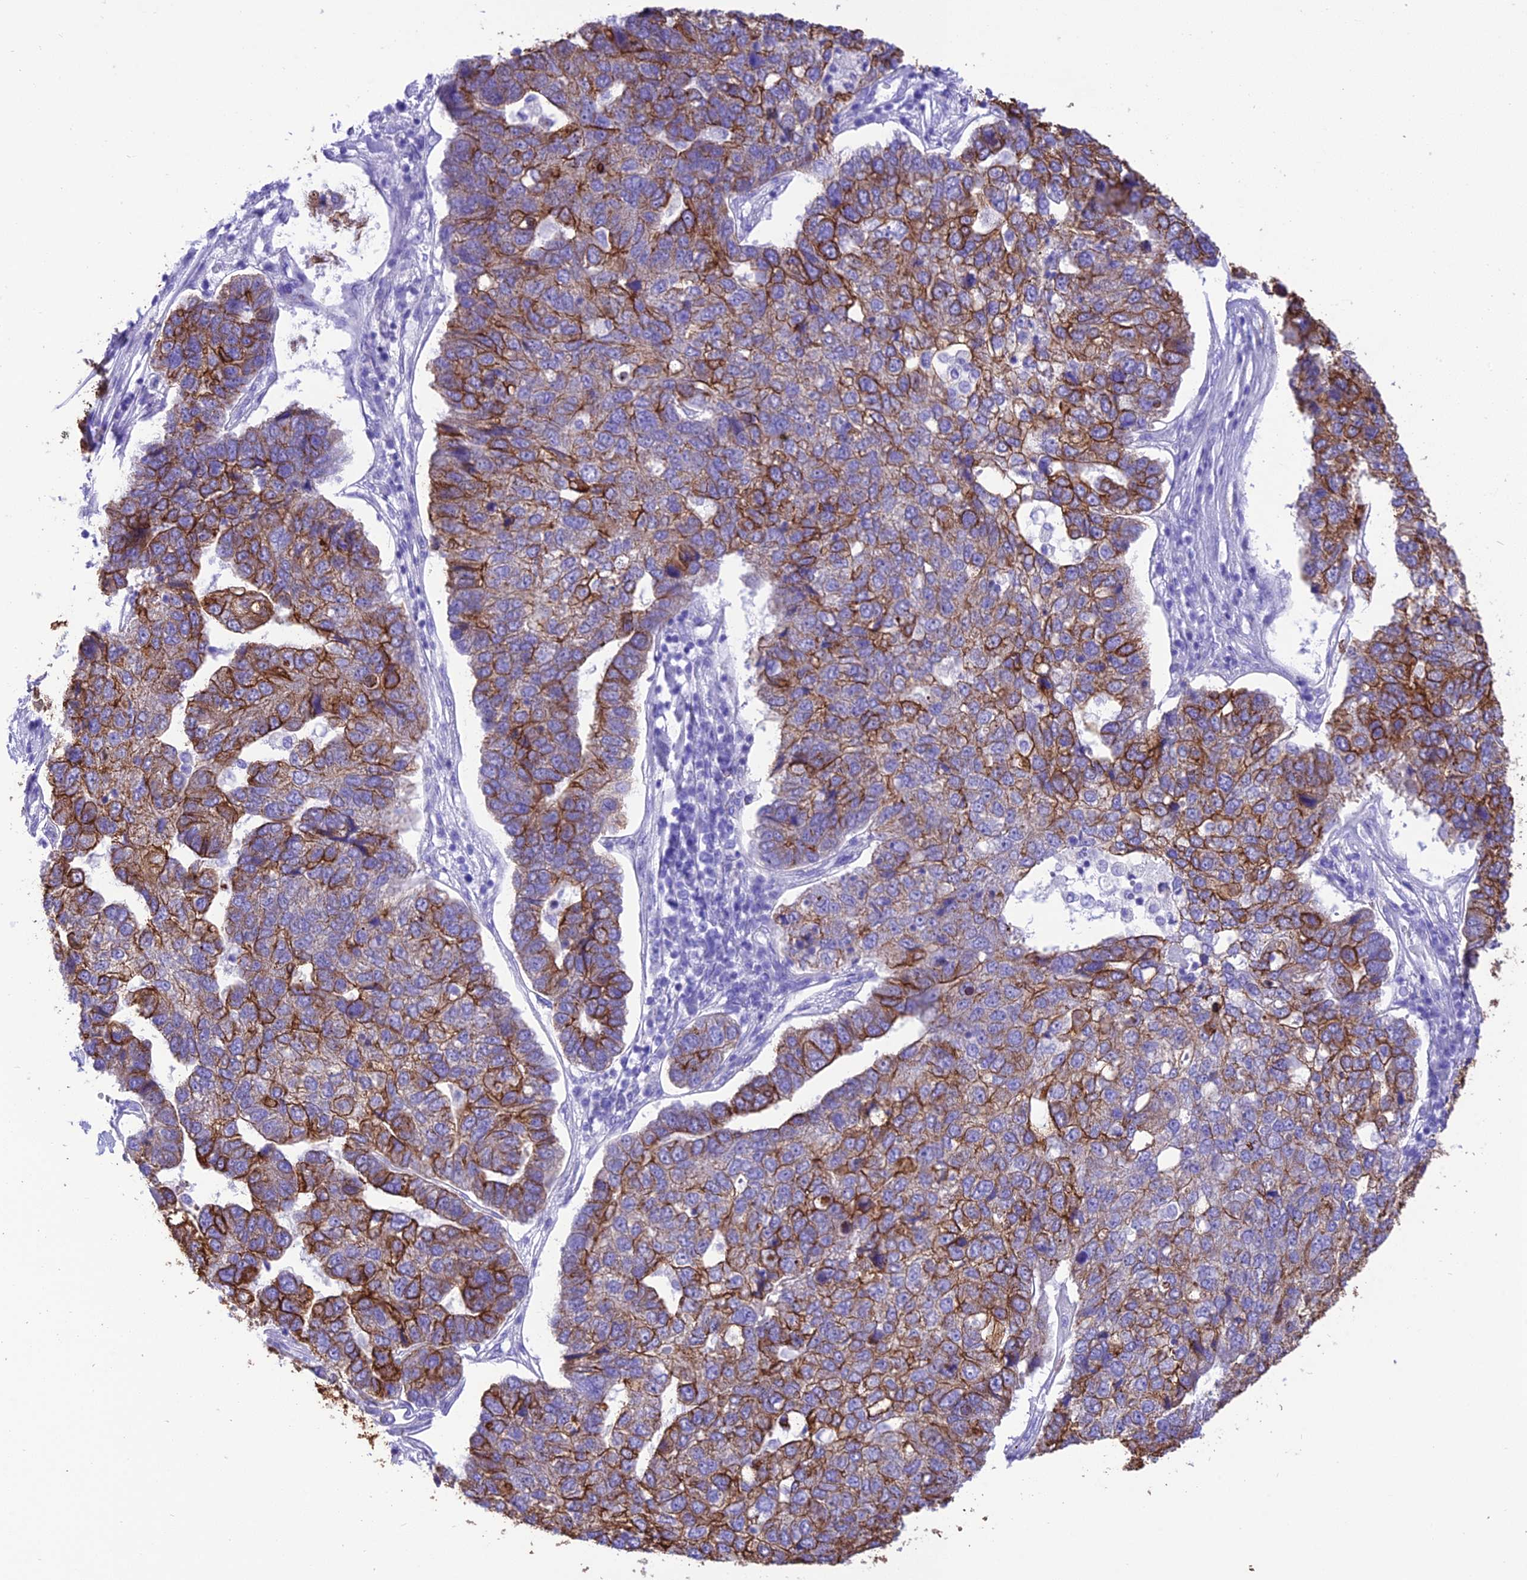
{"staining": {"intensity": "strong", "quantity": "25%-75%", "location": "cytoplasmic/membranous"}, "tissue": "pancreatic cancer", "cell_type": "Tumor cells", "image_type": "cancer", "snomed": [{"axis": "morphology", "description": "Adenocarcinoma, NOS"}, {"axis": "topography", "description": "Pancreas"}], "caption": "Tumor cells demonstrate strong cytoplasmic/membranous staining in about 25%-75% of cells in pancreatic adenocarcinoma.", "gene": "VPS52", "patient": {"sex": "female", "age": 61}}